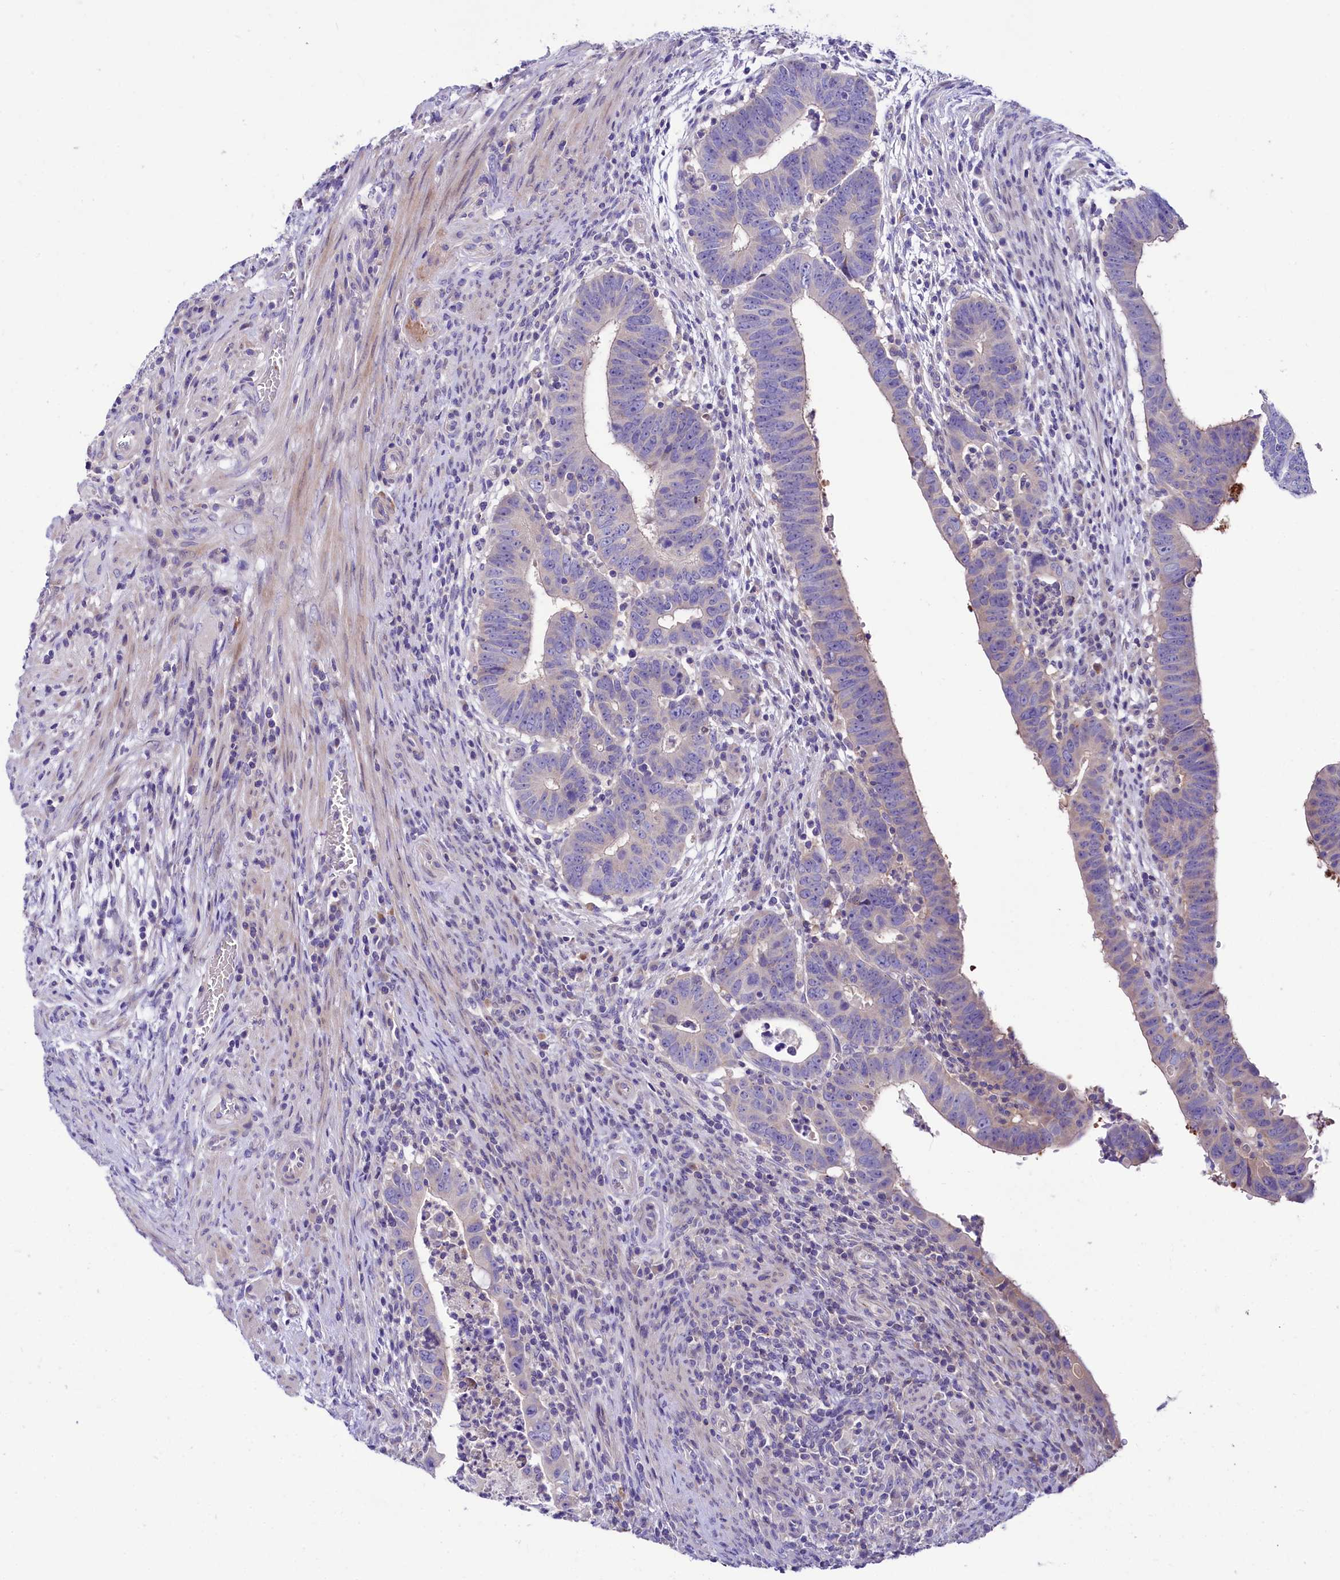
{"staining": {"intensity": "negative", "quantity": "none", "location": "none"}, "tissue": "colorectal cancer", "cell_type": "Tumor cells", "image_type": "cancer", "snomed": [{"axis": "morphology", "description": "Normal tissue, NOS"}, {"axis": "morphology", "description": "Adenocarcinoma, NOS"}, {"axis": "topography", "description": "Rectum"}], "caption": "The histopathology image exhibits no staining of tumor cells in colorectal cancer.", "gene": "ABHD5", "patient": {"sex": "female", "age": 65}}